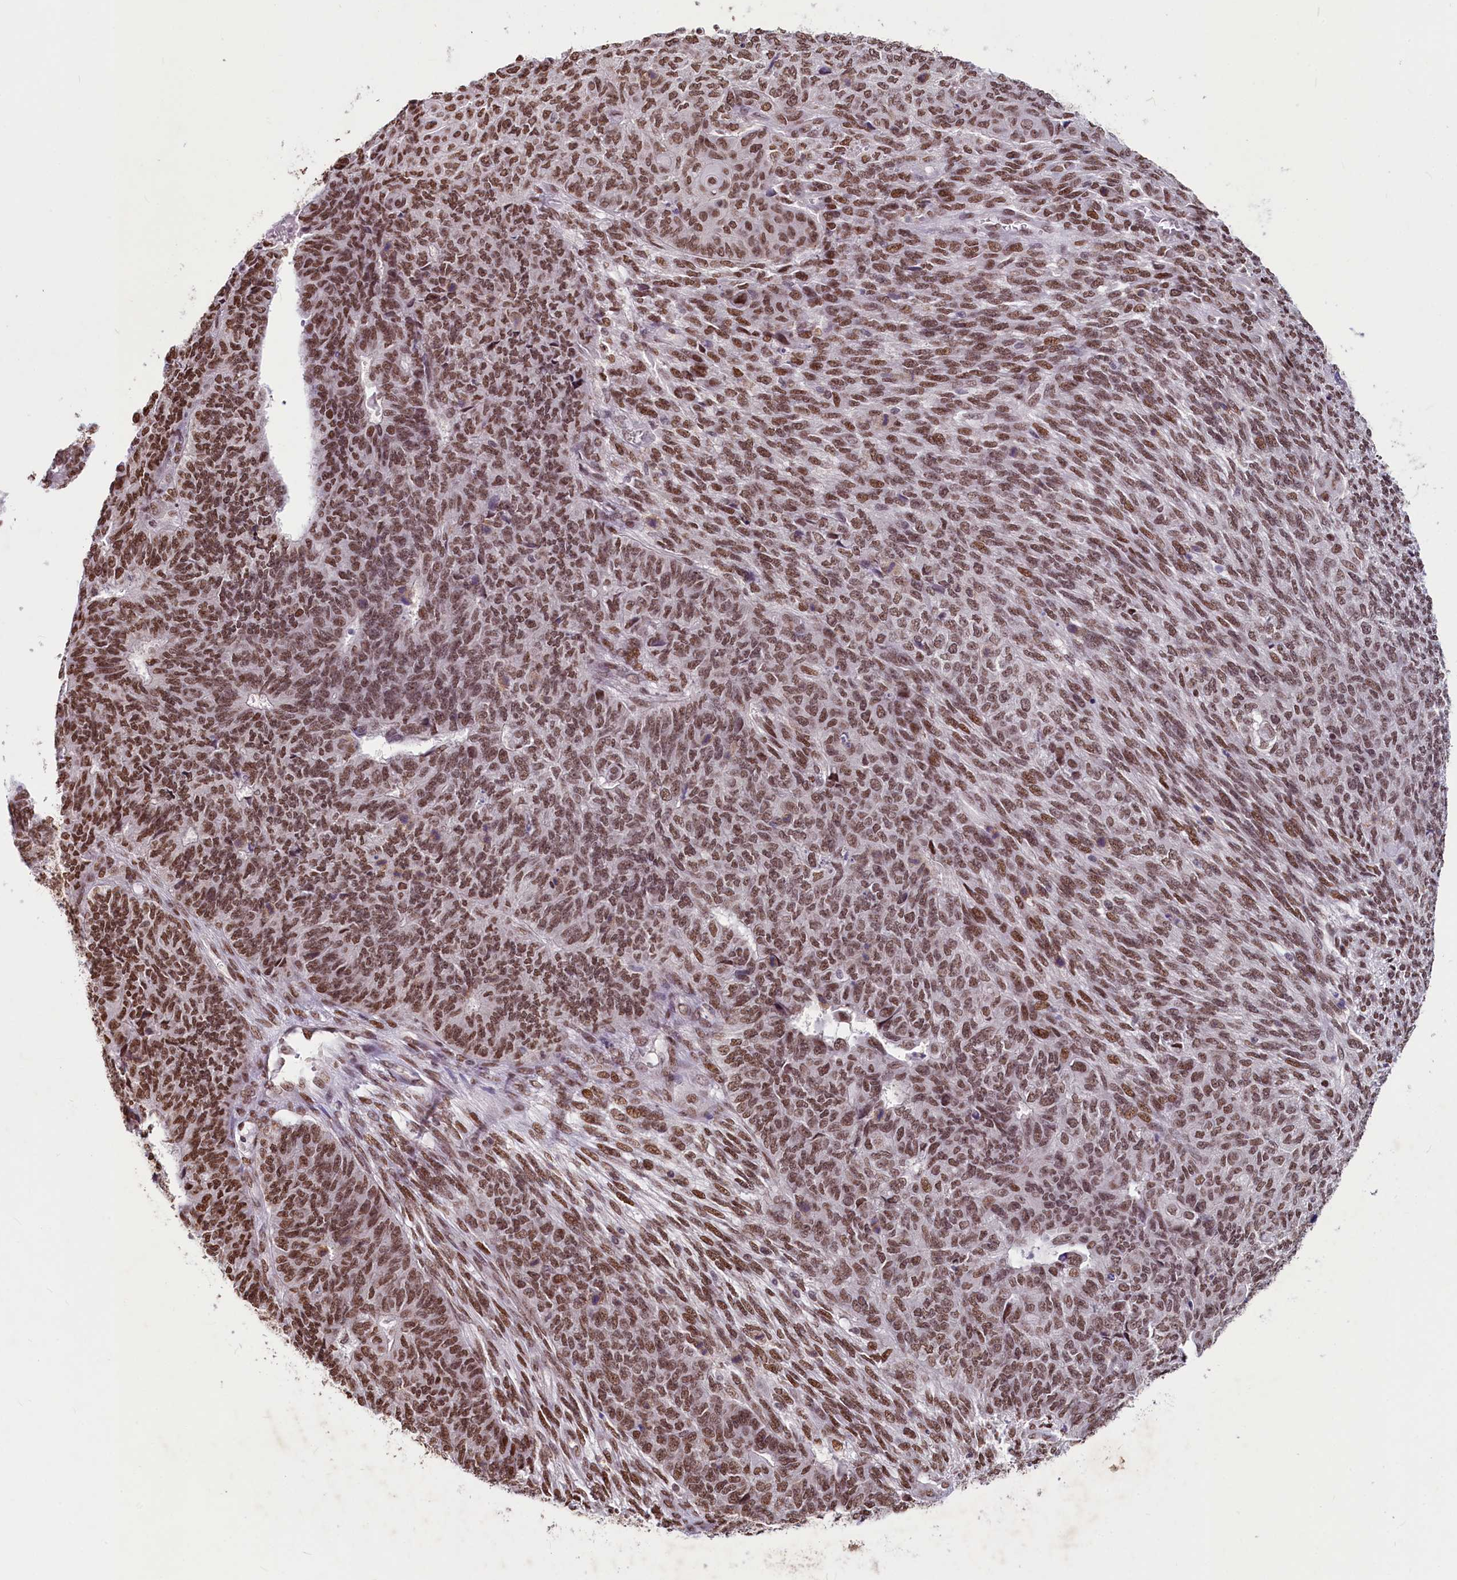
{"staining": {"intensity": "moderate", "quantity": ">75%", "location": "nuclear"}, "tissue": "endometrial cancer", "cell_type": "Tumor cells", "image_type": "cancer", "snomed": [{"axis": "morphology", "description": "Adenocarcinoma, NOS"}, {"axis": "topography", "description": "Endometrium"}], "caption": "Immunohistochemical staining of human endometrial cancer displays medium levels of moderate nuclear staining in approximately >75% of tumor cells.", "gene": "PARPBP", "patient": {"sex": "female", "age": 32}}